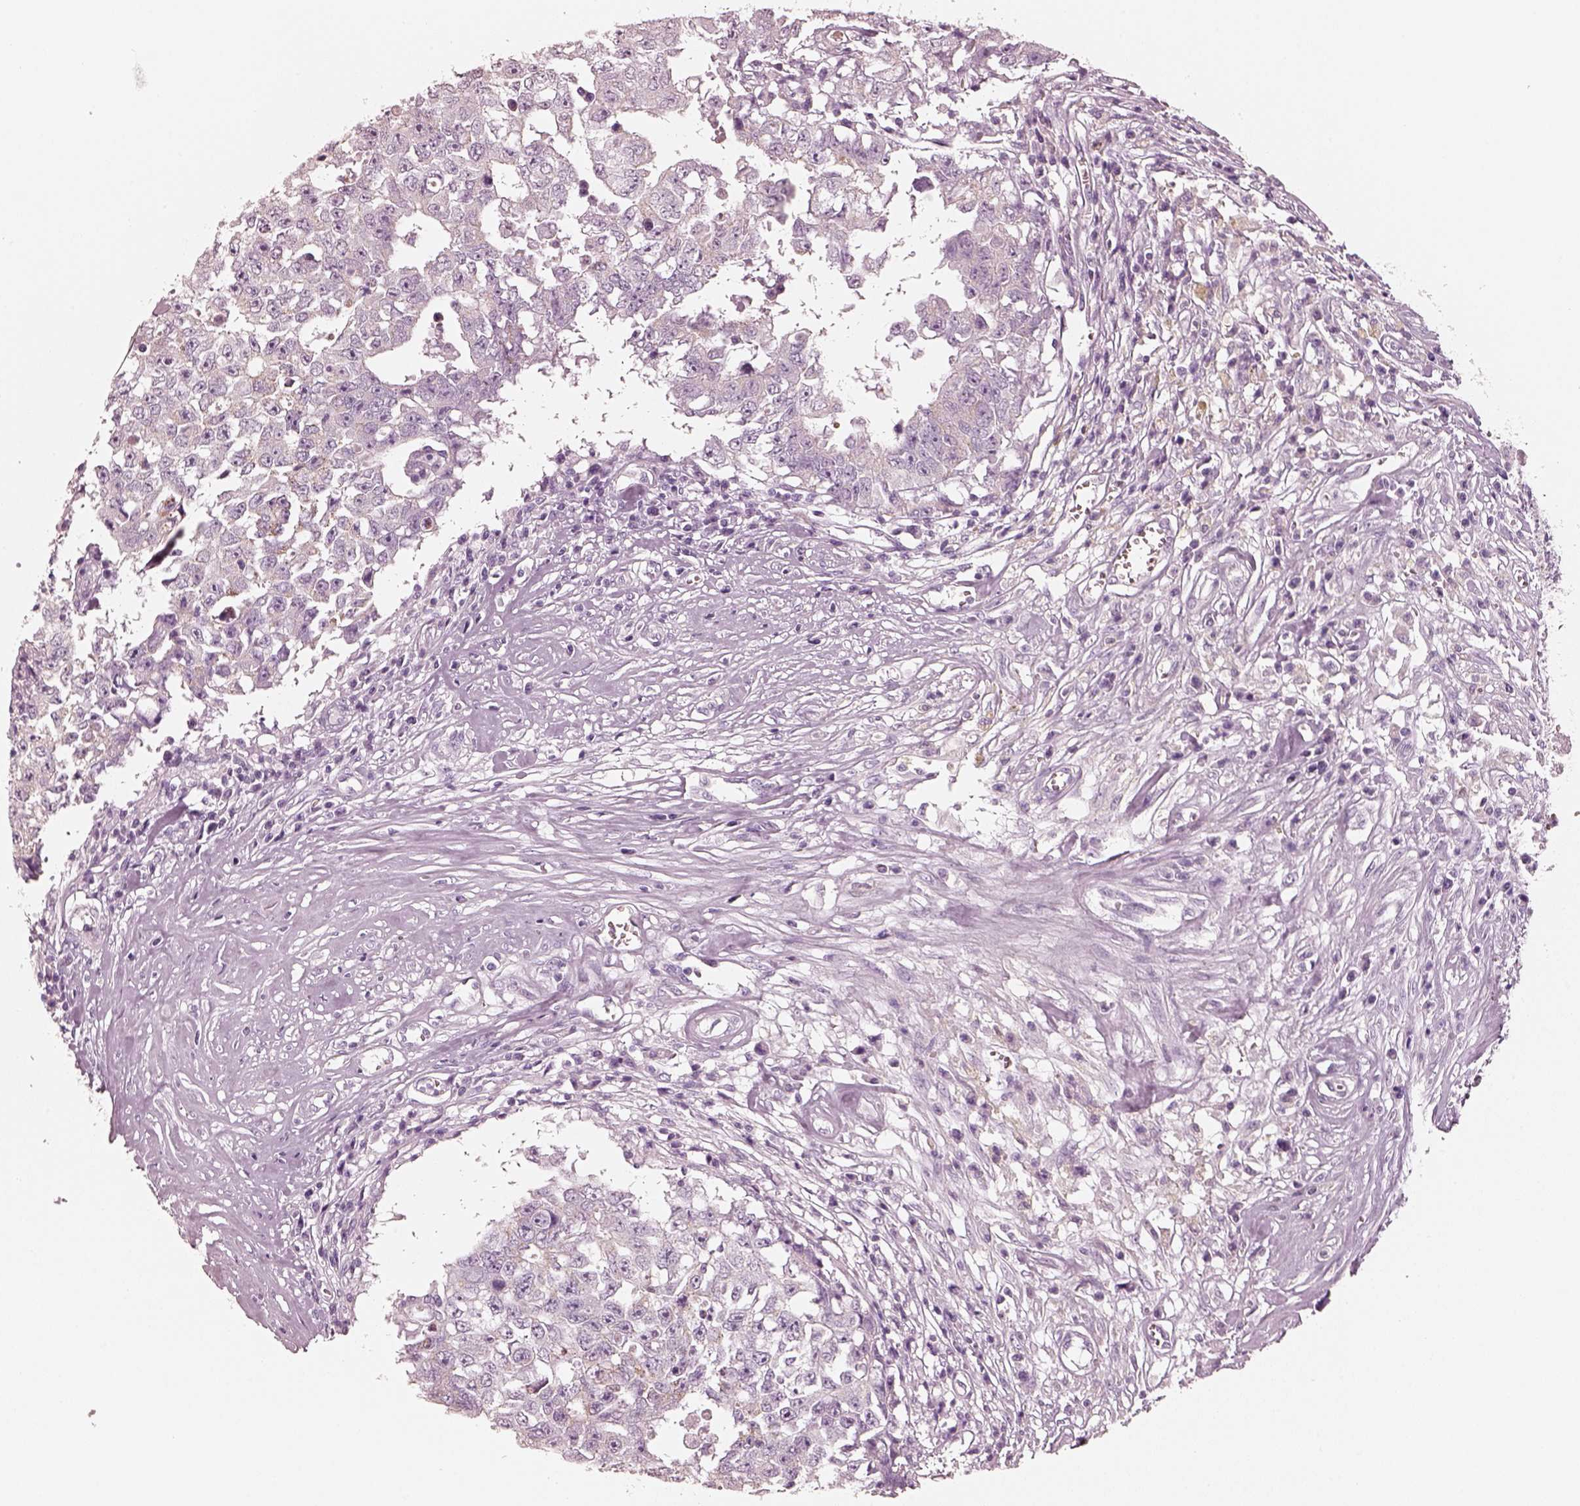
{"staining": {"intensity": "negative", "quantity": "none", "location": "none"}, "tissue": "testis cancer", "cell_type": "Tumor cells", "image_type": "cancer", "snomed": [{"axis": "morphology", "description": "Carcinoma, Embryonal, NOS"}, {"axis": "topography", "description": "Testis"}], "caption": "IHC histopathology image of human embryonal carcinoma (testis) stained for a protein (brown), which displays no staining in tumor cells.", "gene": "R3HDML", "patient": {"sex": "male", "age": 36}}